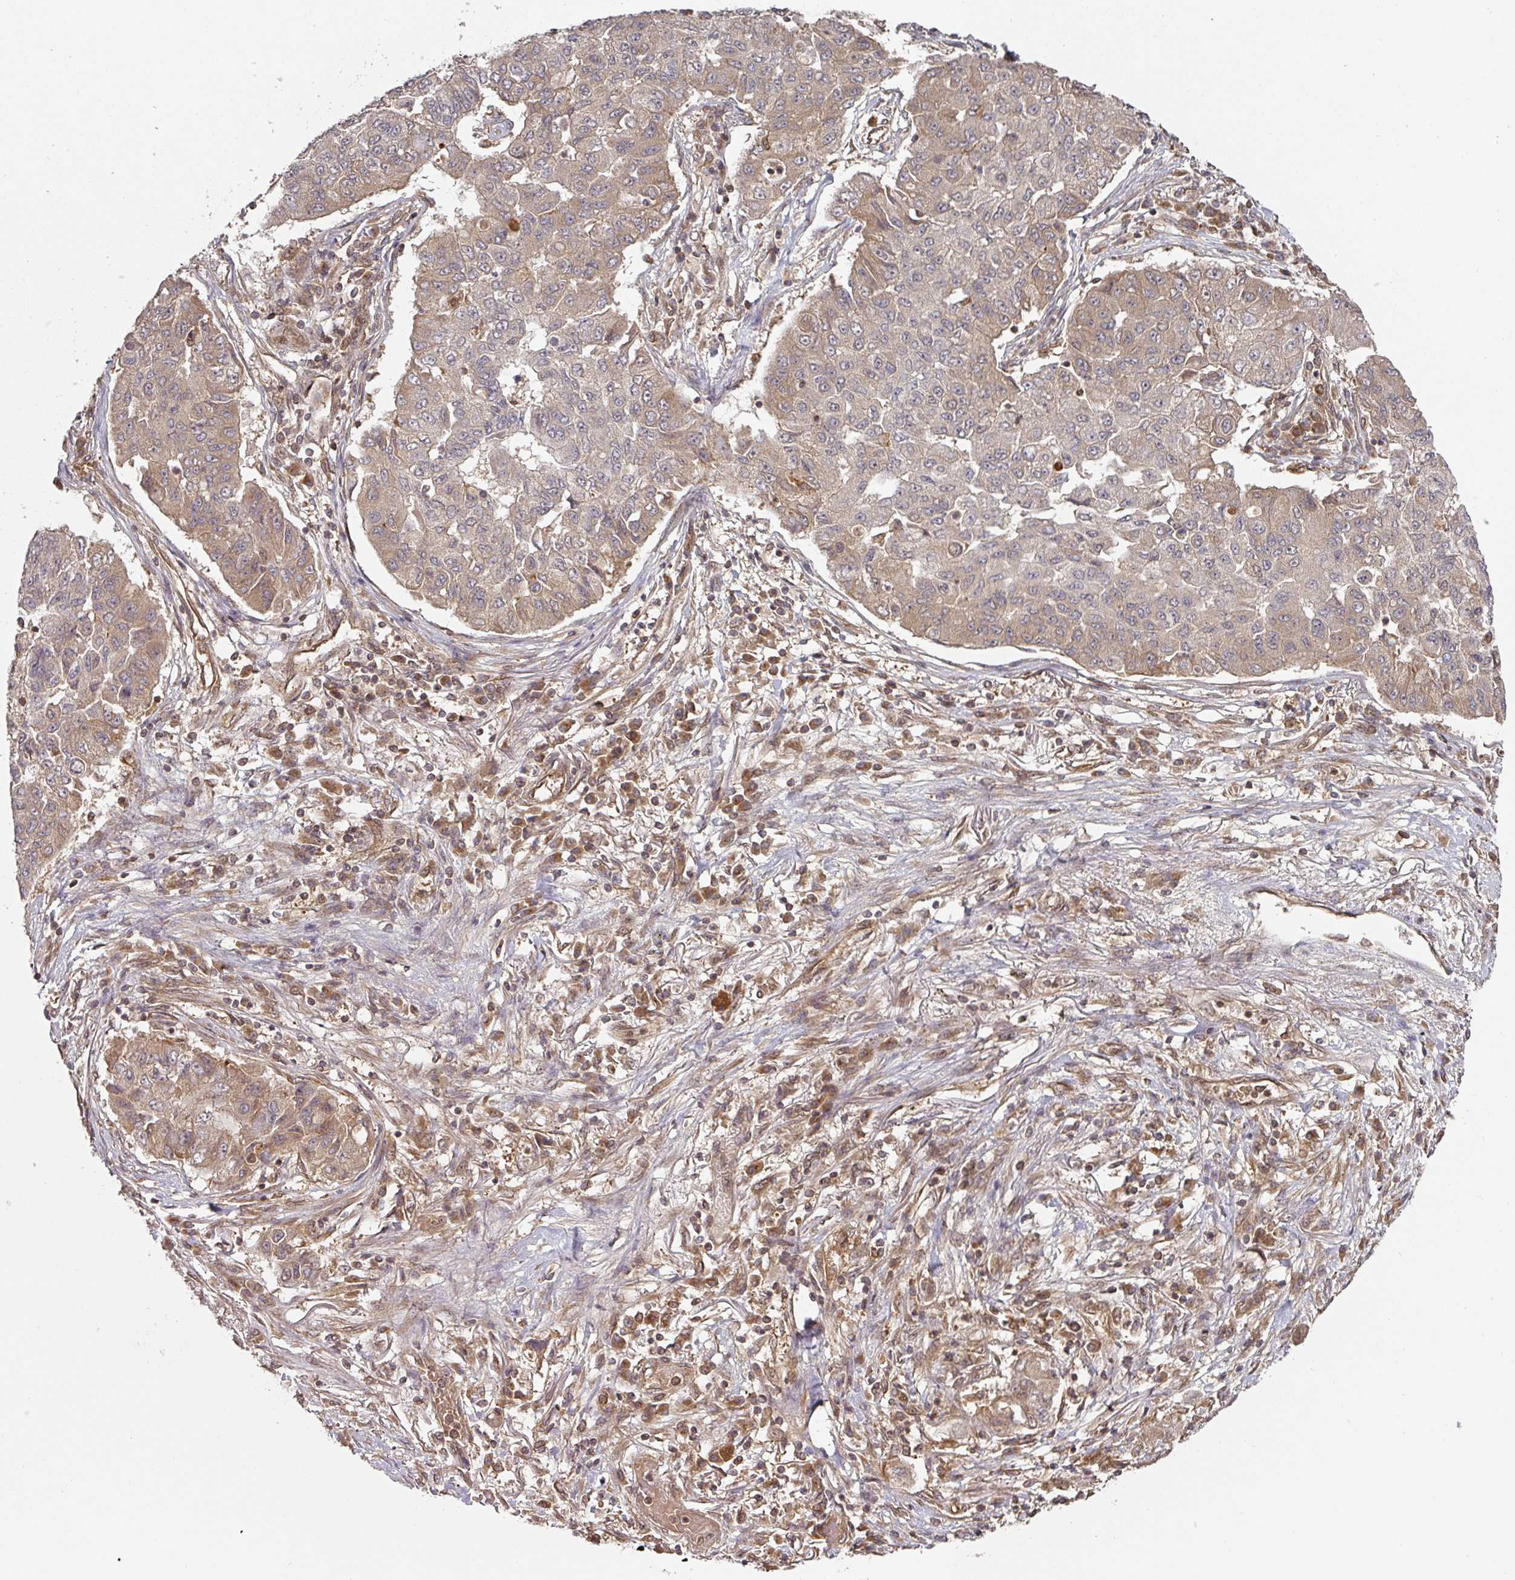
{"staining": {"intensity": "weak", "quantity": "25%-75%", "location": "cytoplasmic/membranous"}, "tissue": "lung cancer", "cell_type": "Tumor cells", "image_type": "cancer", "snomed": [{"axis": "morphology", "description": "Squamous cell carcinoma, NOS"}, {"axis": "topography", "description": "Lung"}], "caption": "Lung squamous cell carcinoma tissue demonstrates weak cytoplasmic/membranous expression in about 25%-75% of tumor cells (Brightfield microscopy of DAB IHC at high magnification).", "gene": "EIF4EBP2", "patient": {"sex": "male", "age": 74}}